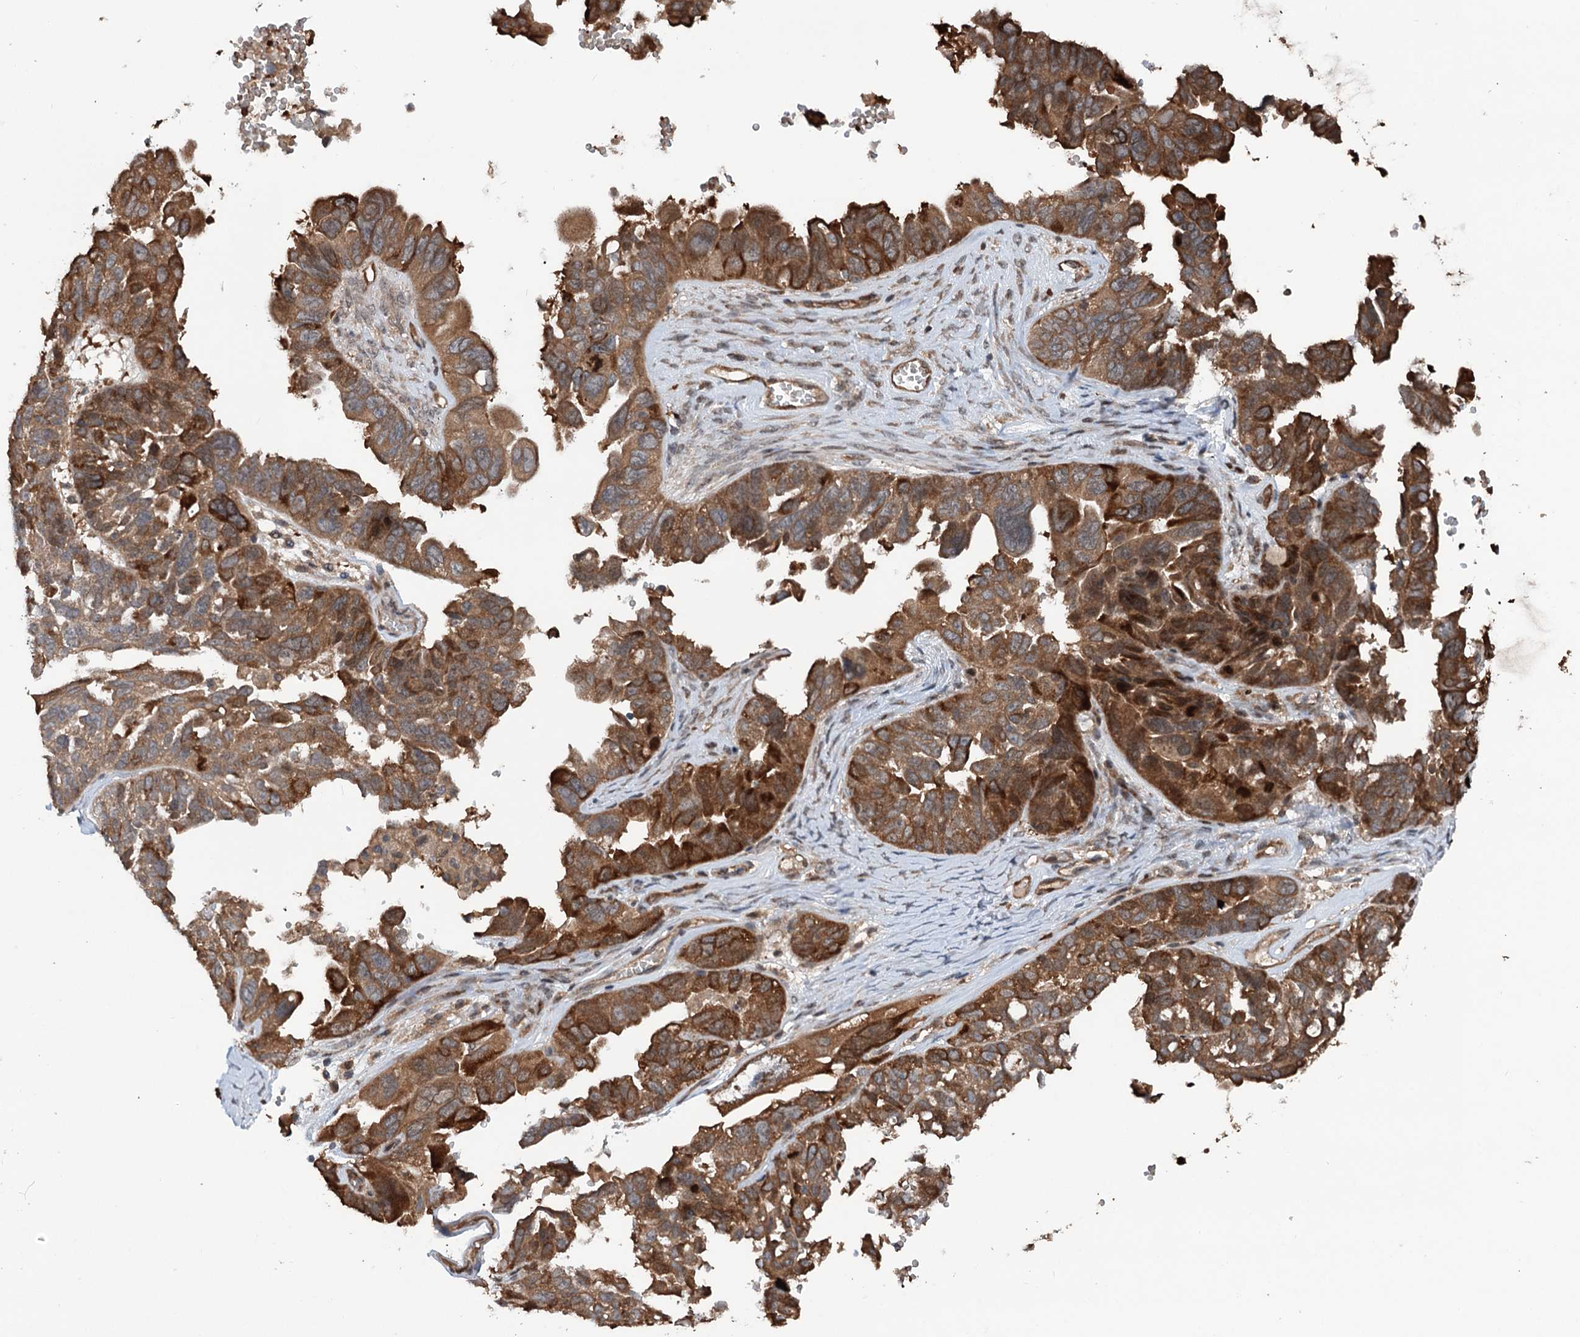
{"staining": {"intensity": "strong", "quantity": ">75%", "location": "cytoplasmic/membranous"}, "tissue": "ovarian cancer", "cell_type": "Tumor cells", "image_type": "cancer", "snomed": [{"axis": "morphology", "description": "Cystadenocarcinoma, serous, NOS"}, {"axis": "topography", "description": "Ovary"}], "caption": "This photomicrograph shows ovarian cancer stained with immunohistochemistry (IHC) to label a protein in brown. The cytoplasmic/membranous of tumor cells show strong positivity for the protein. Nuclei are counter-stained blue.", "gene": "NCAPD2", "patient": {"sex": "female", "age": 79}}